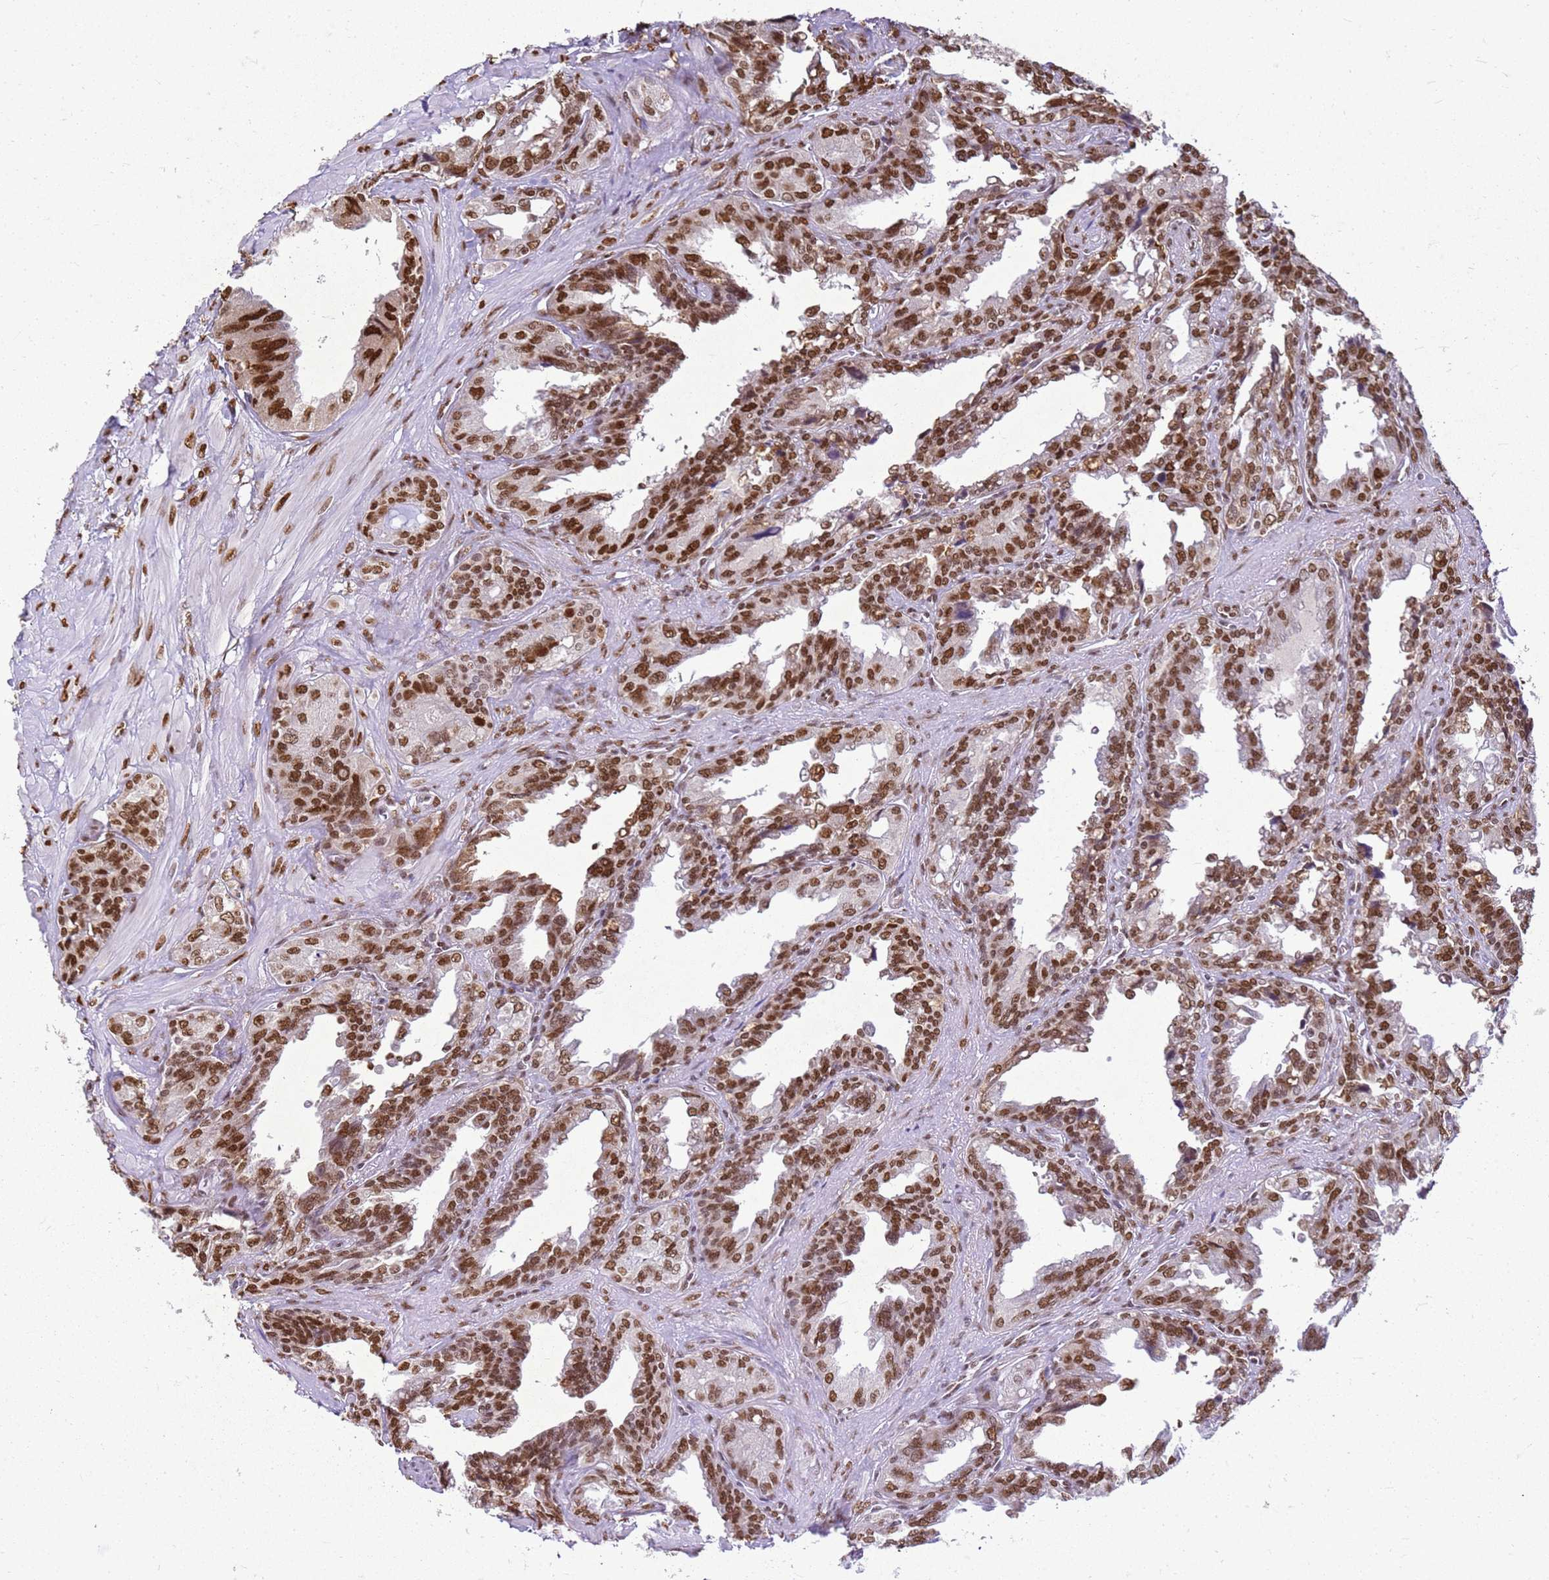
{"staining": {"intensity": "moderate", "quantity": ">75%", "location": "nuclear"}, "tissue": "seminal vesicle", "cell_type": "Glandular cells", "image_type": "normal", "snomed": [{"axis": "morphology", "description": "Normal tissue, NOS"}, {"axis": "topography", "description": "Seminal veicle"}], "caption": "A brown stain labels moderate nuclear positivity of a protein in glandular cells of normal human seminal vesicle.", "gene": "APEX1", "patient": {"sex": "male", "age": 67}}